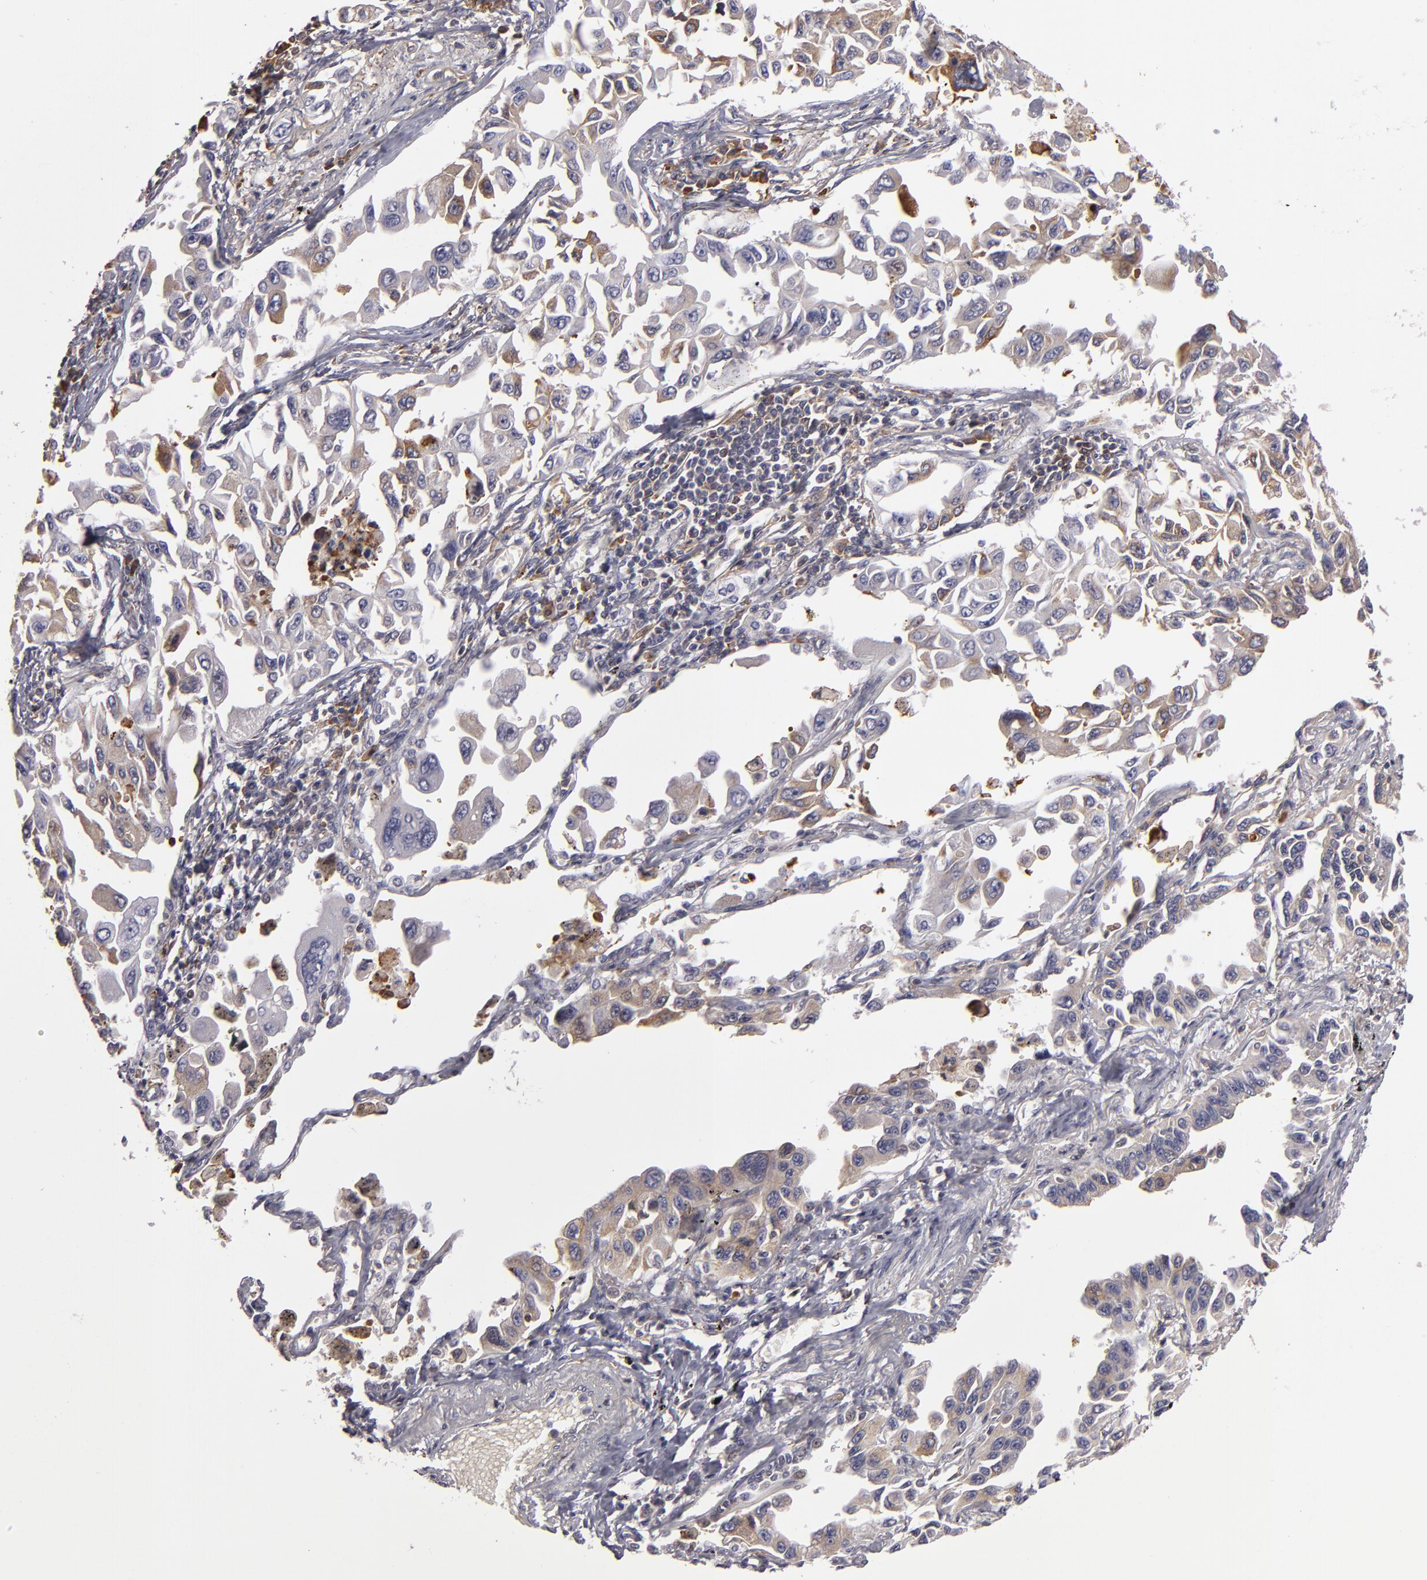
{"staining": {"intensity": "weak", "quantity": "25%-75%", "location": "cytoplasmic/membranous"}, "tissue": "lung cancer", "cell_type": "Tumor cells", "image_type": "cancer", "snomed": [{"axis": "morphology", "description": "Adenocarcinoma, NOS"}, {"axis": "topography", "description": "Lung"}], "caption": "The immunohistochemical stain labels weak cytoplasmic/membranous expression in tumor cells of lung adenocarcinoma tissue. The protein is shown in brown color, while the nuclei are stained blue.", "gene": "CFB", "patient": {"sex": "male", "age": 64}}